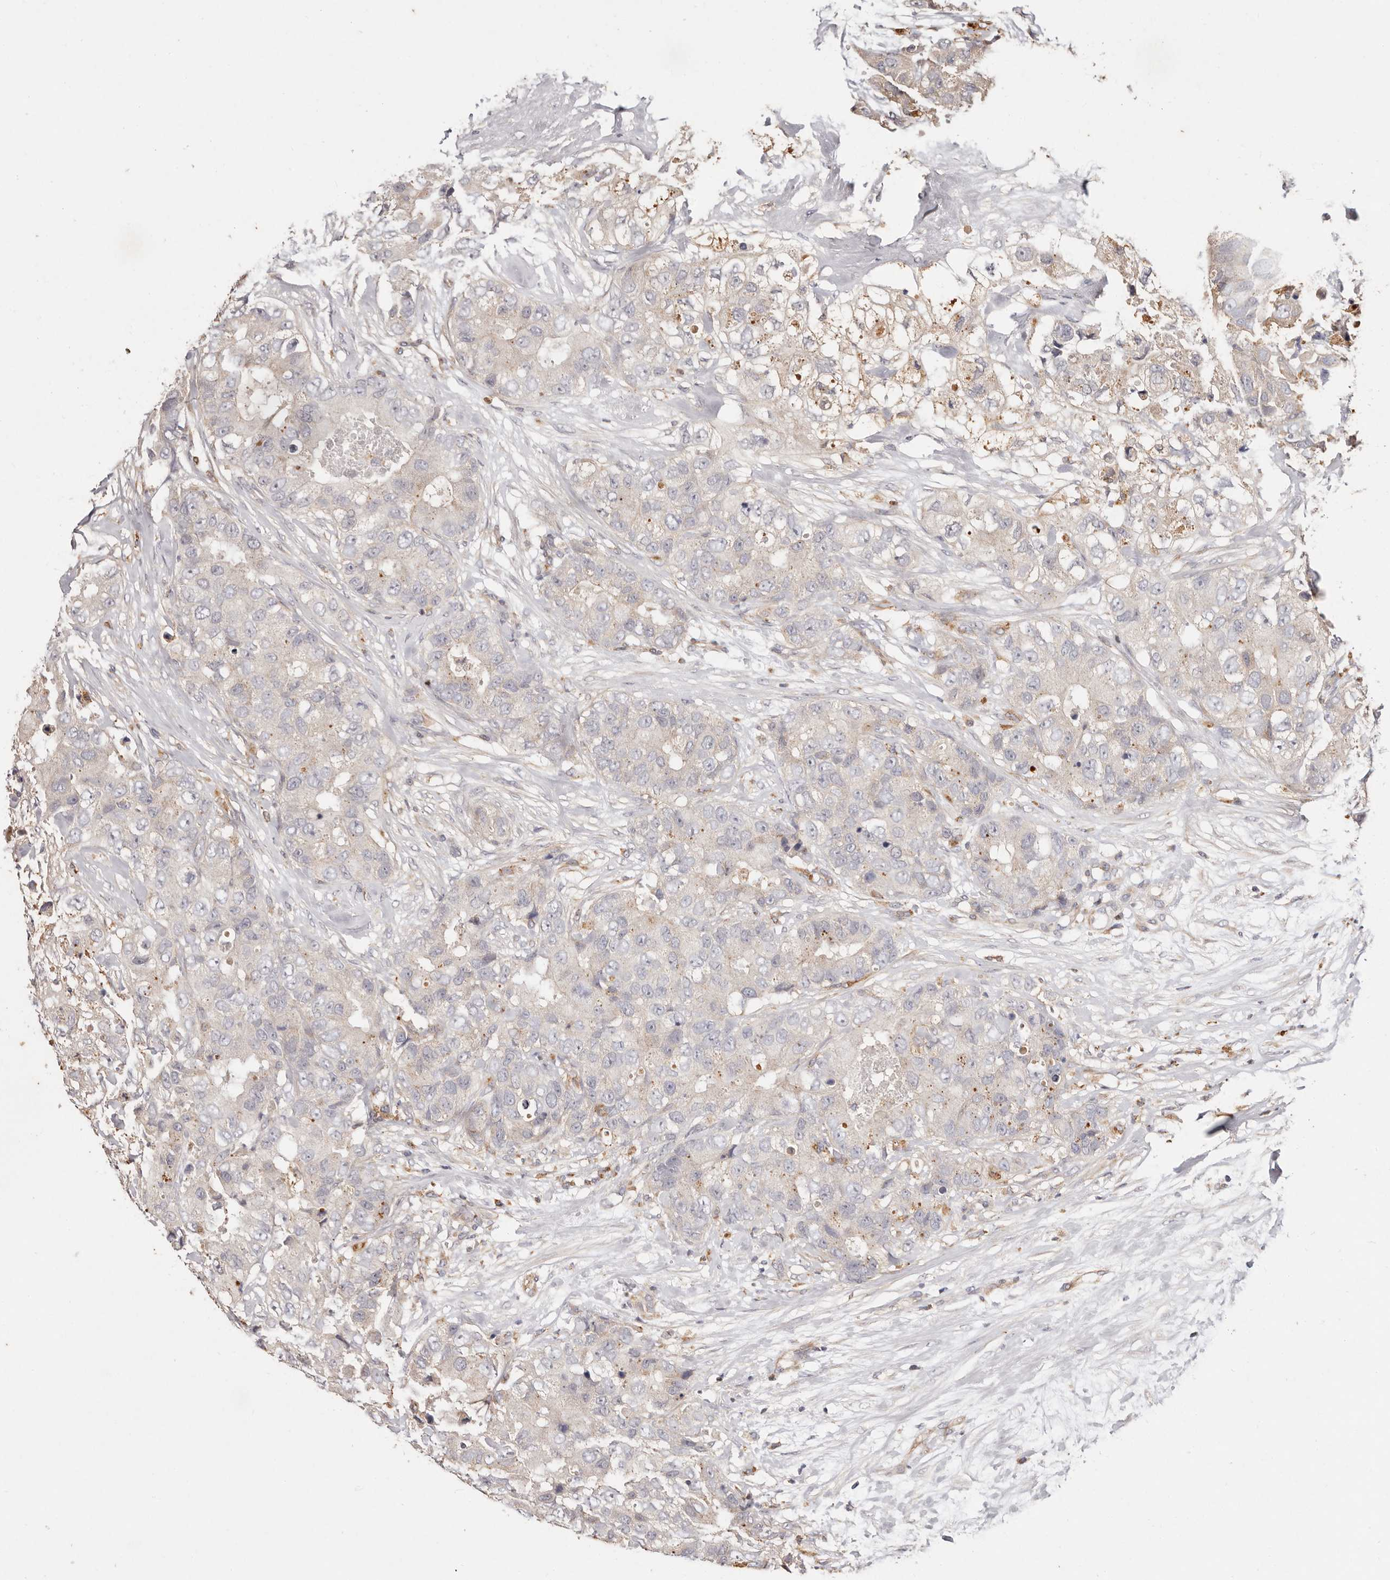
{"staining": {"intensity": "negative", "quantity": "none", "location": "none"}, "tissue": "breast cancer", "cell_type": "Tumor cells", "image_type": "cancer", "snomed": [{"axis": "morphology", "description": "Duct carcinoma"}, {"axis": "topography", "description": "Breast"}], "caption": "Breast cancer (invasive ductal carcinoma) stained for a protein using IHC displays no staining tumor cells.", "gene": "THBS3", "patient": {"sex": "female", "age": 62}}